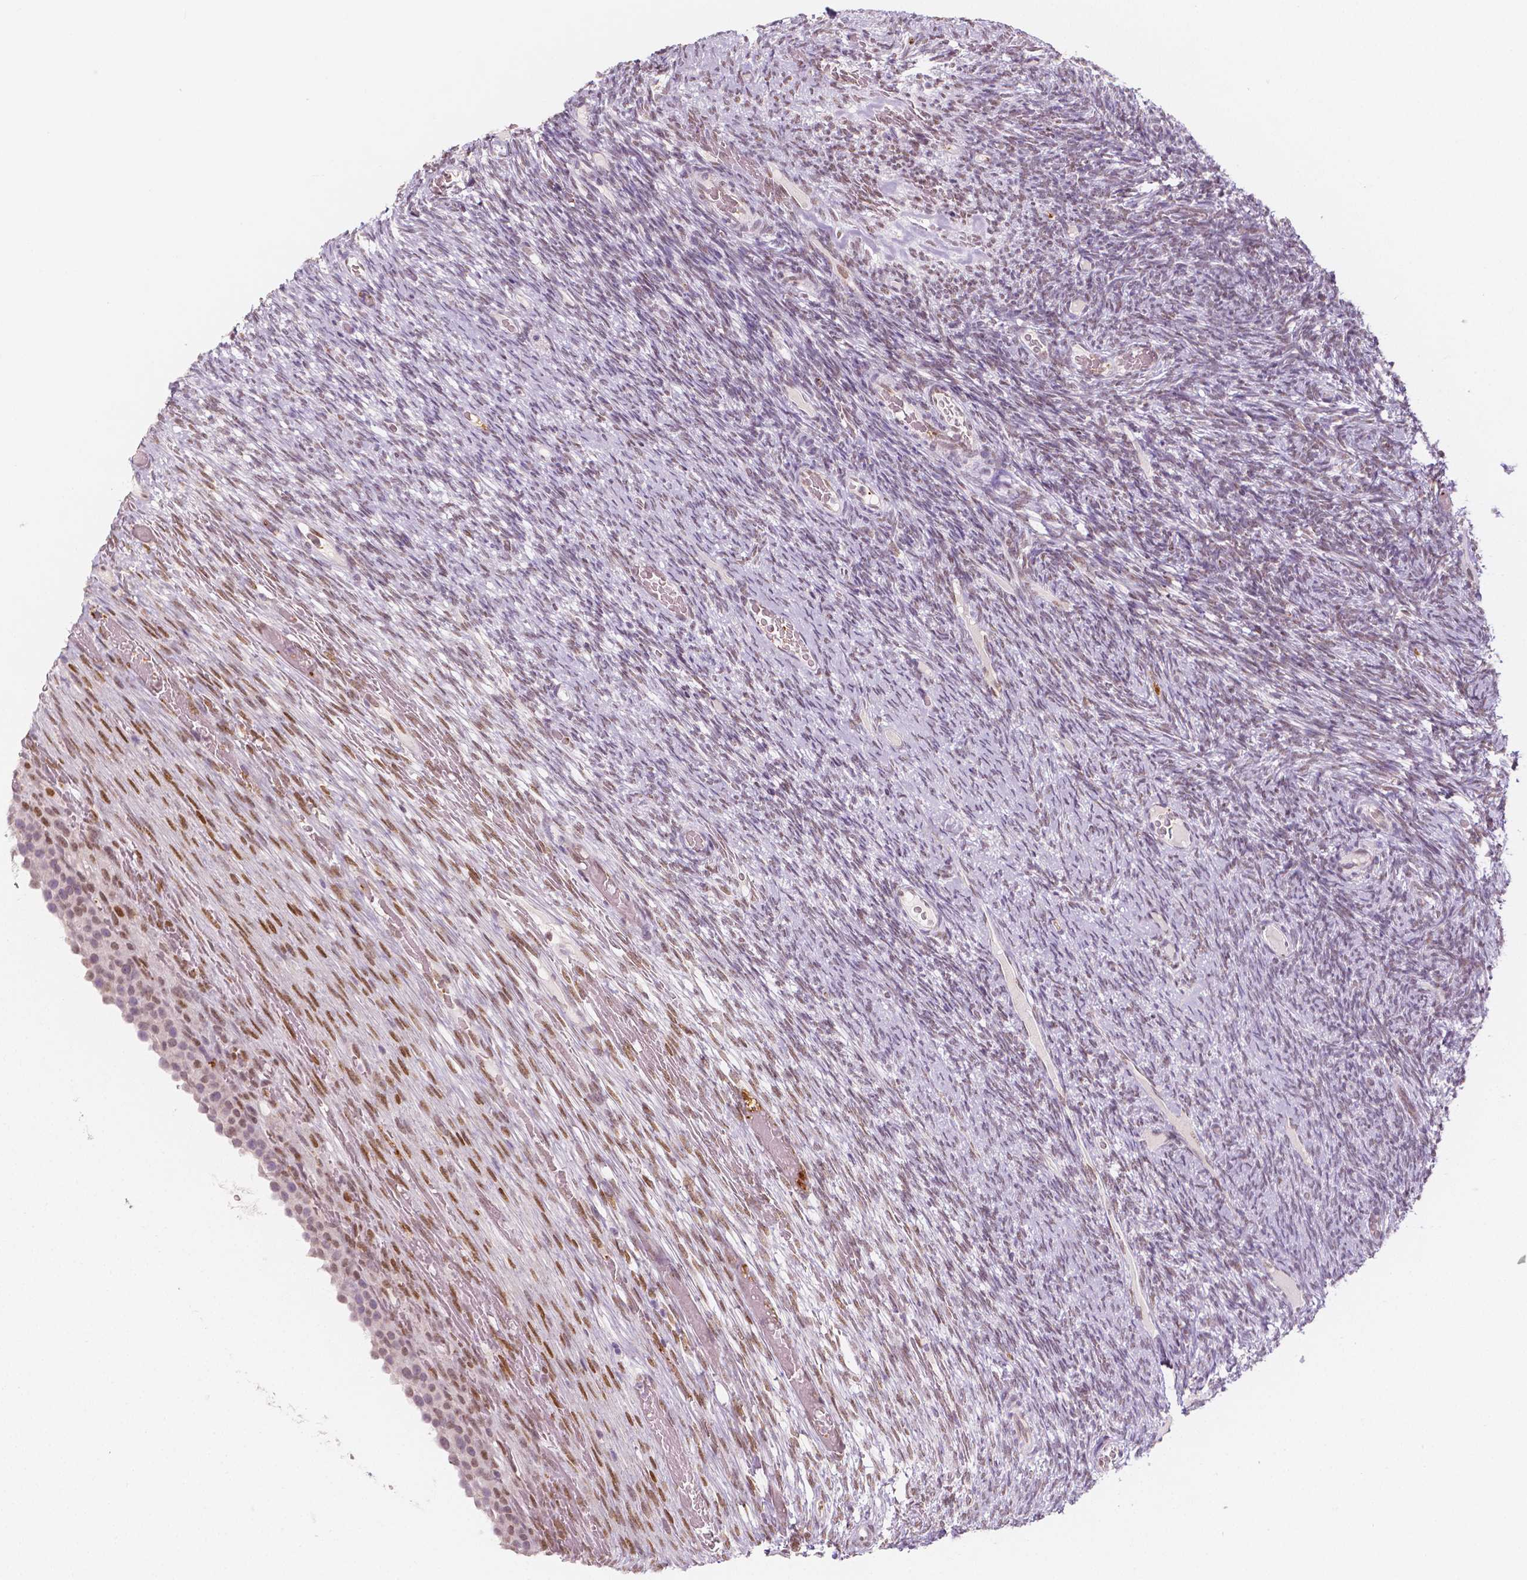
{"staining": {"intensity": "weak", "quantity": "<25%", "location": "nuclear"}, "tissue": "ovary", "cell_type": "Ovarian stroma cells", "image_type": "normal", "snomed": [{"axis": "morphology", "description": "Normal tissue, NOS"}, {"axis": "topography", "description": "Ovary"}], "caption": "Immunohistochemistry histopathology image of normal ovary: human ovary stained with DAB (3,3'-diaminobenzidine) exhibits no significant protein expression in ovarian stroma cells.", "gene": "KDM5B", "patient": {"sex": "female", "age": 34}}